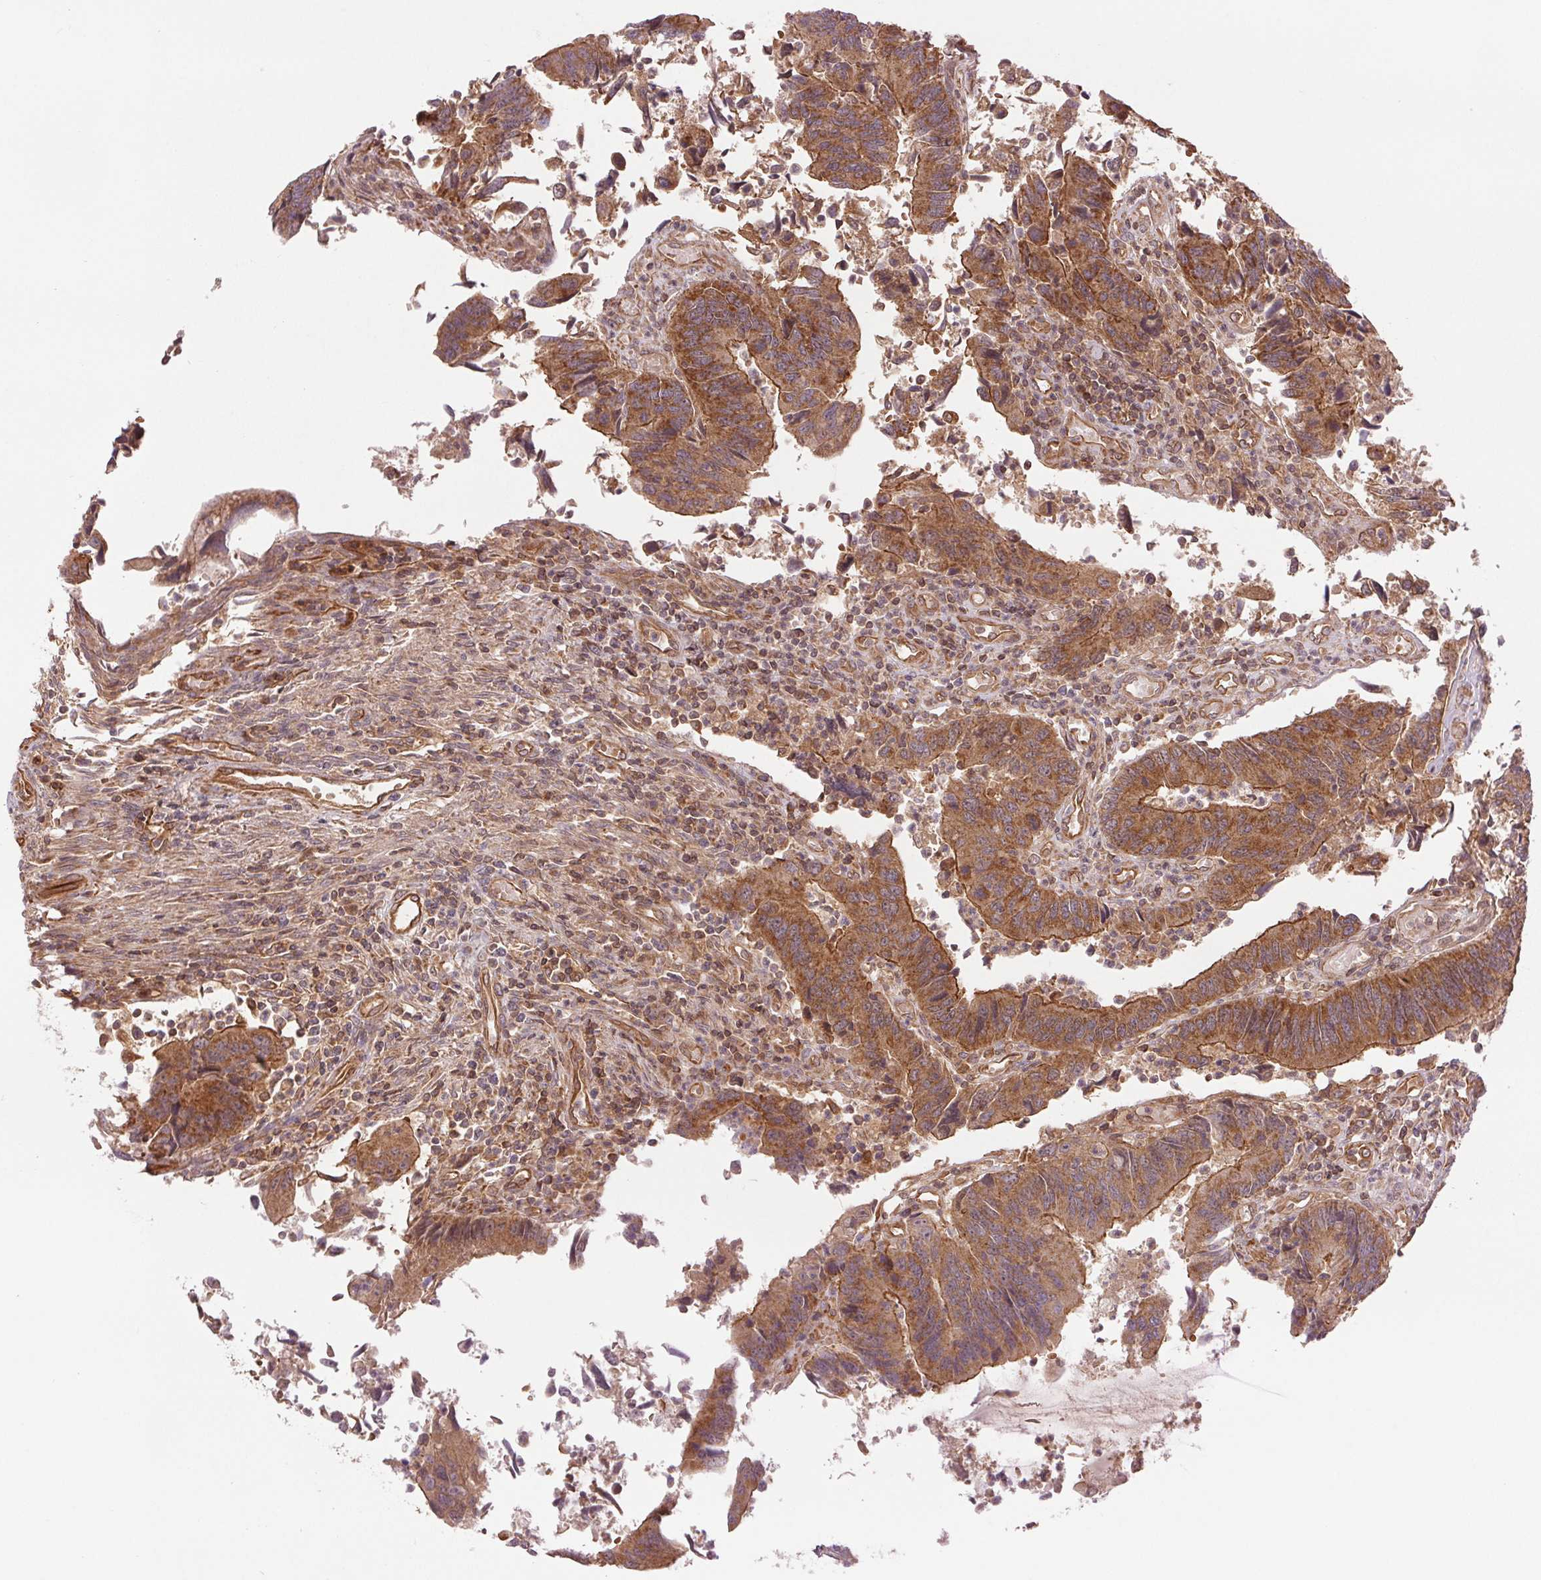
{"staining": {"intensity": "moderate", "quantity": ">75%", "location": "cytoplasmic/membranous"}, "tissue": "colorectal cancer", "cell_type": "Tumor cells", "image_type": "cancer", "snomed": [{"axis": "morphology", "description": "Adenocarcinoma, NOS"}, {"axis": "topography", "description": "Colon"}], "caption": "Tumor cells reveal medium levels of moderate cytoplasmic/membranous staining in approximately >75% of cells in colorectal cancer.", "gene": "STARD7", "patient": {"sex": "female", "age": 67}}